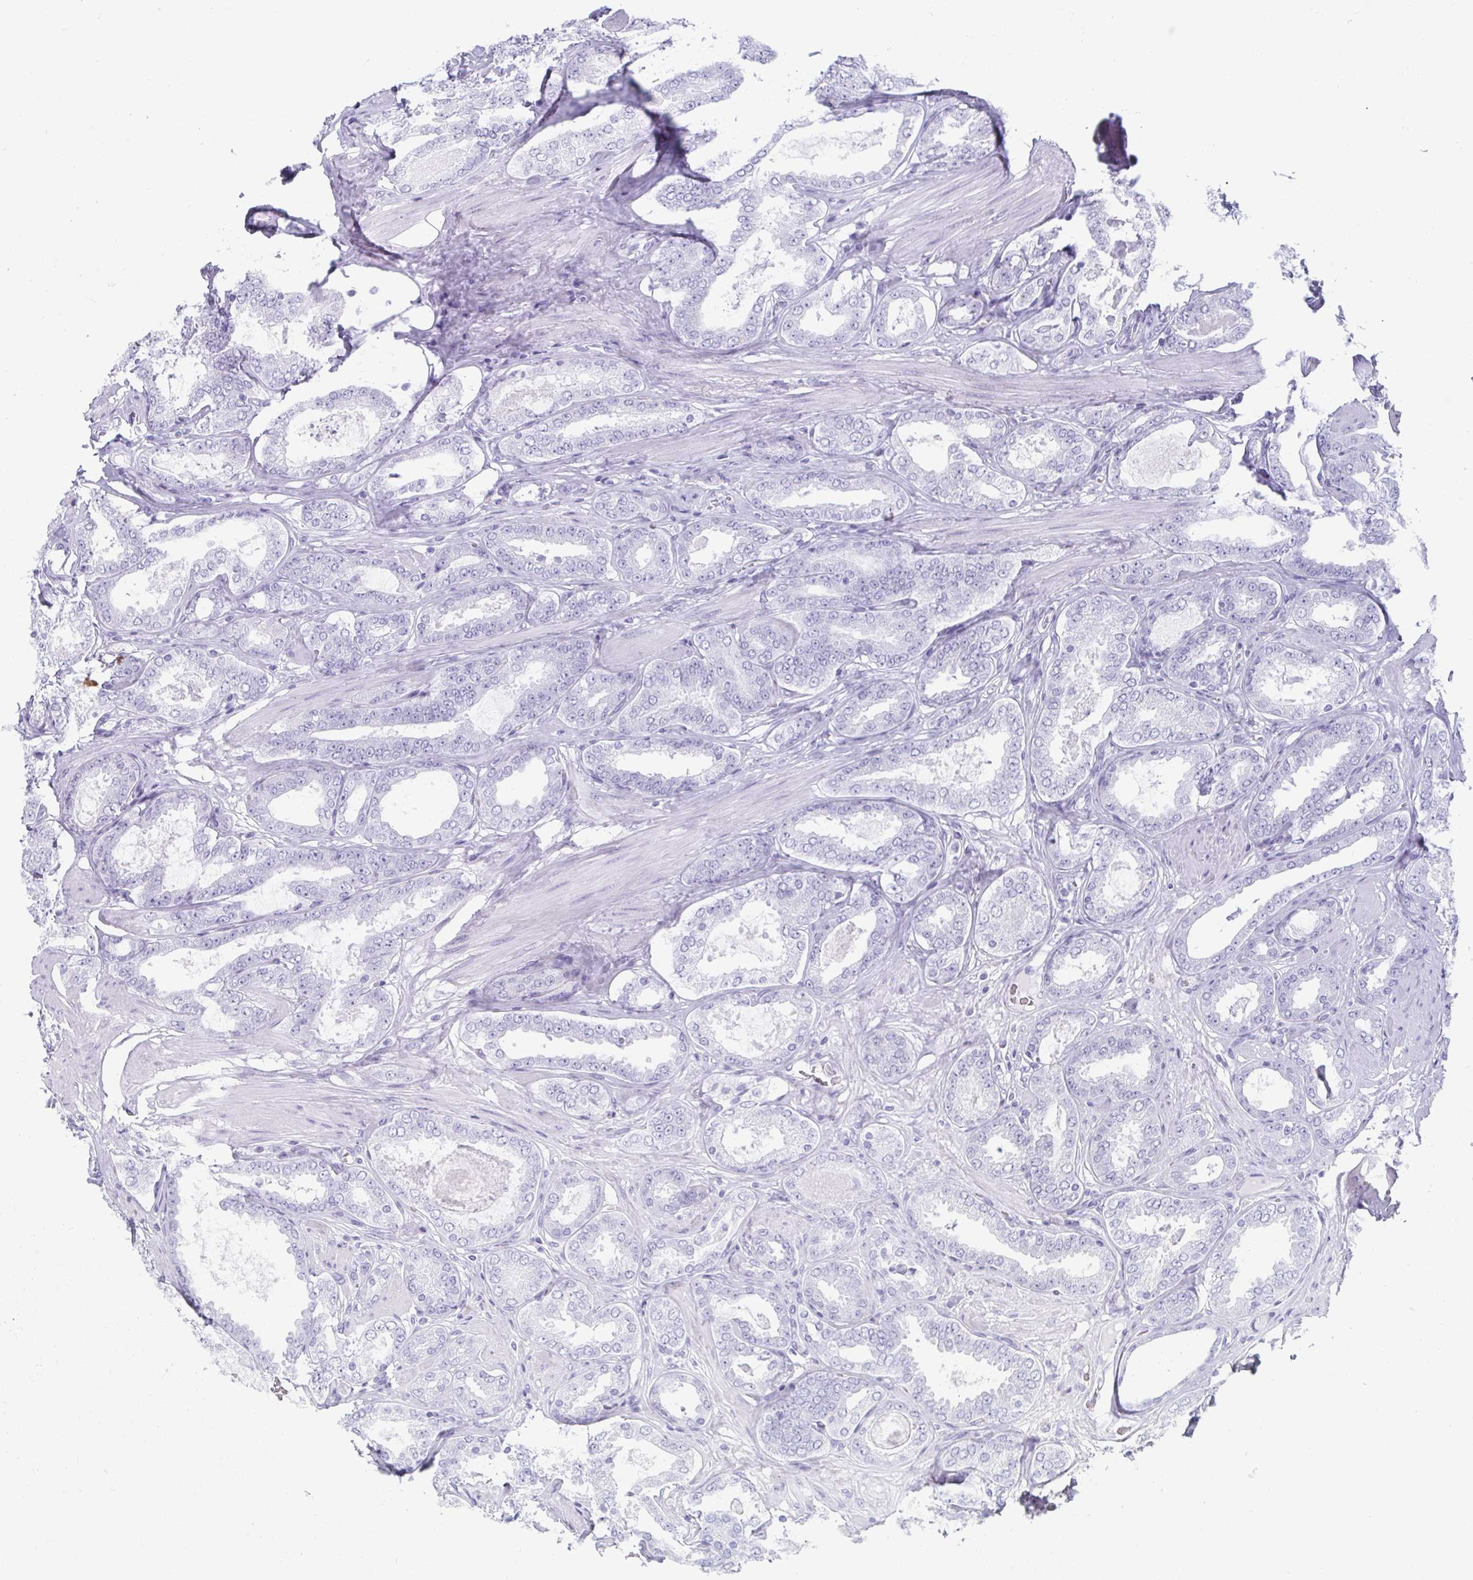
{"staining": {"intensity": "negative", "quantity": "none", "location": "none"}, "tissue": "prostate cancer", "cell_type": "Tumor cells", "image_type": "cancer", "snomed": [{"axis": "morphology", "description": "Adenocarcinoma, High grade"}, {"axis": "topography", "description": "Prostate"}], "caption": "The immunohistochemistry histopathology image has no significant positivity in tumor cells of prostate adenocarcinoma (high-grade) tissue.", "gene": "GHRL", "patient": {"sex": "male", "age": 63}}